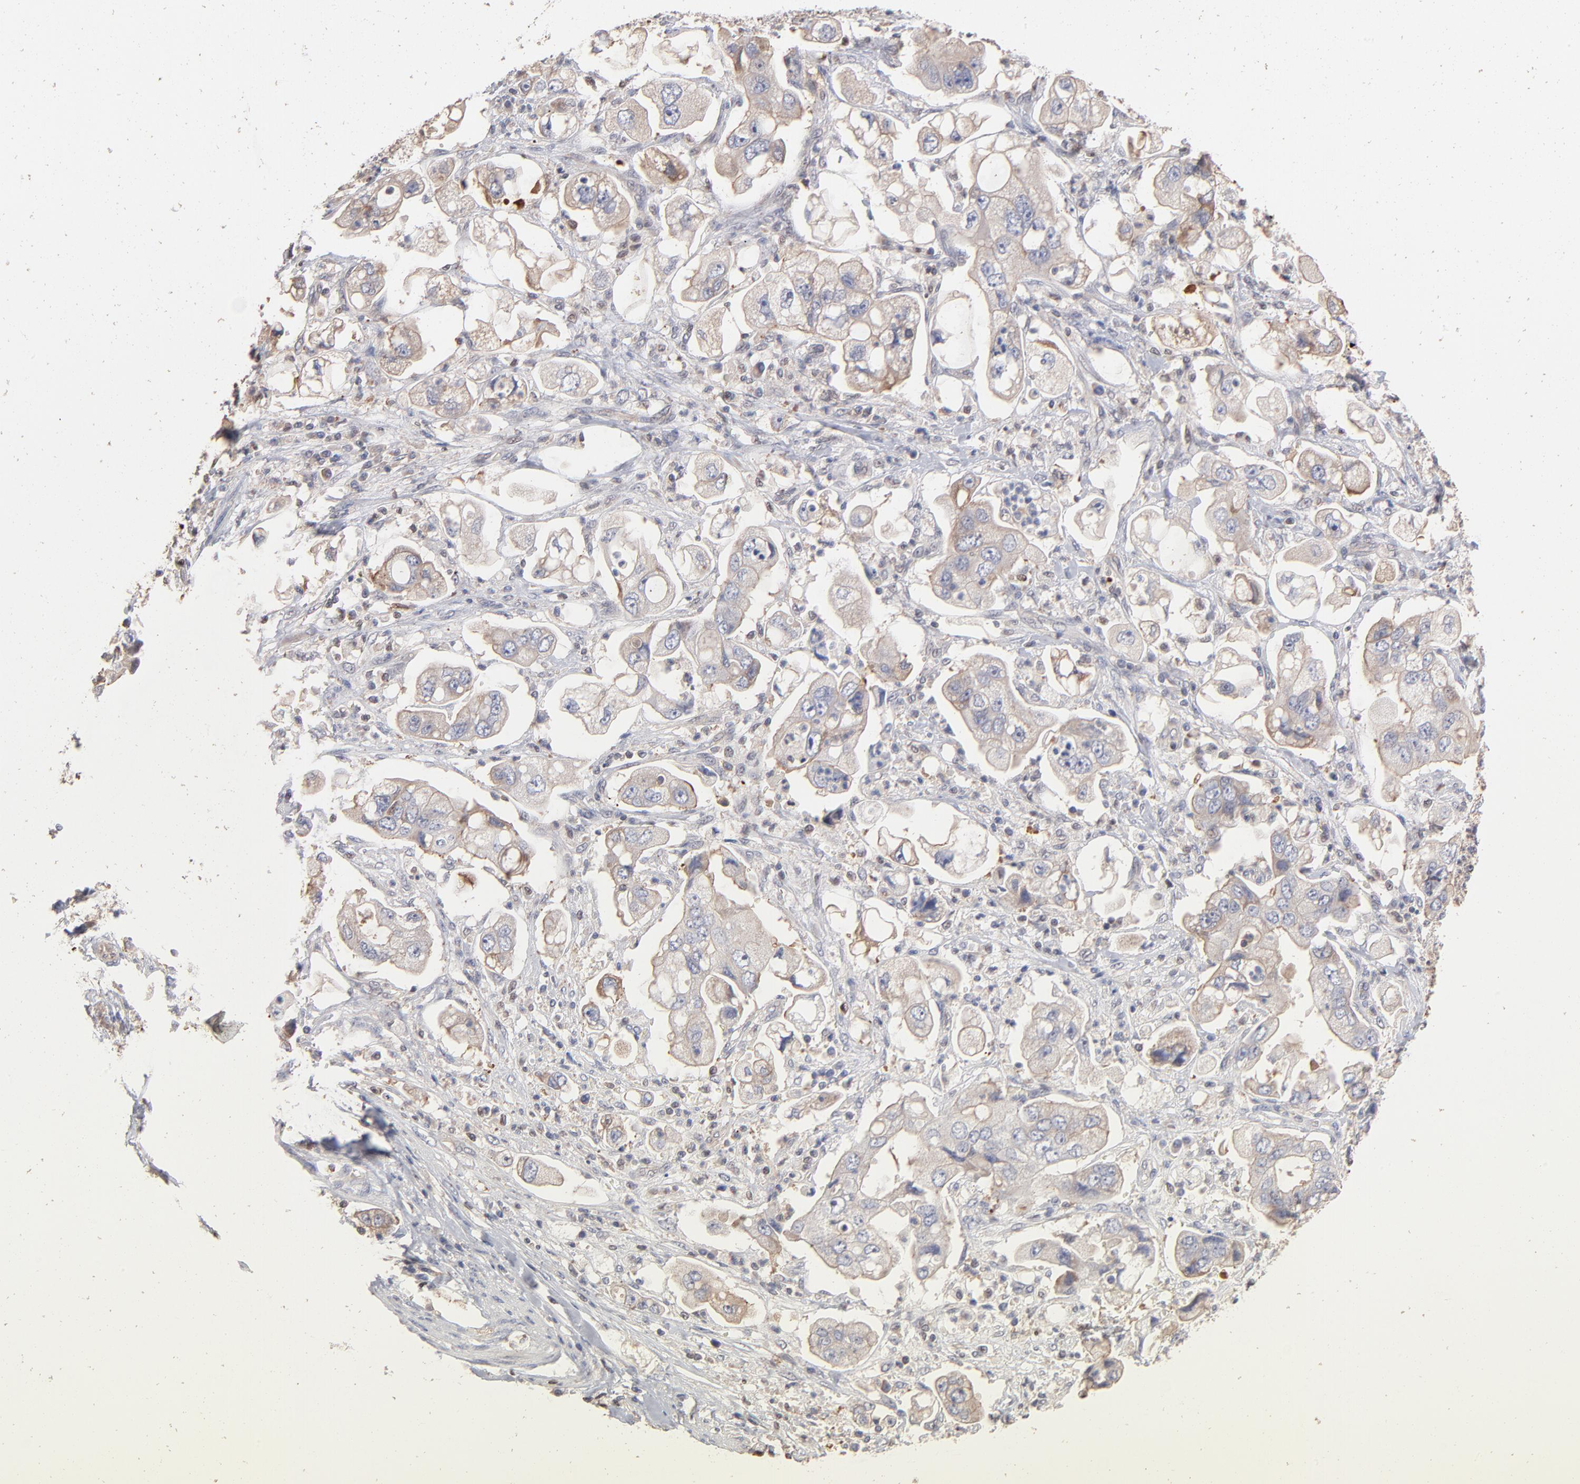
{"staining": {"intensity": "negative", "quantity": "none", "location": "none"}, "tissue": "stomach cancer", "cell_type": "Tumor cells", "image_type": "cancer", "snomed": [{"axis": "morphology", "description": "Adenocarcinoma, NOS"}, {"axis": "topography", "description": "Stomach"}], "caption": "Immunohistochemistry (IHC) histopathology image of human stomach adenocarcinoma stained for a protein (brown), which exhibits no positivity in tumor cells.", "gene": "ARHGEF6", "patient": {"sex": "male", "age": 62}}